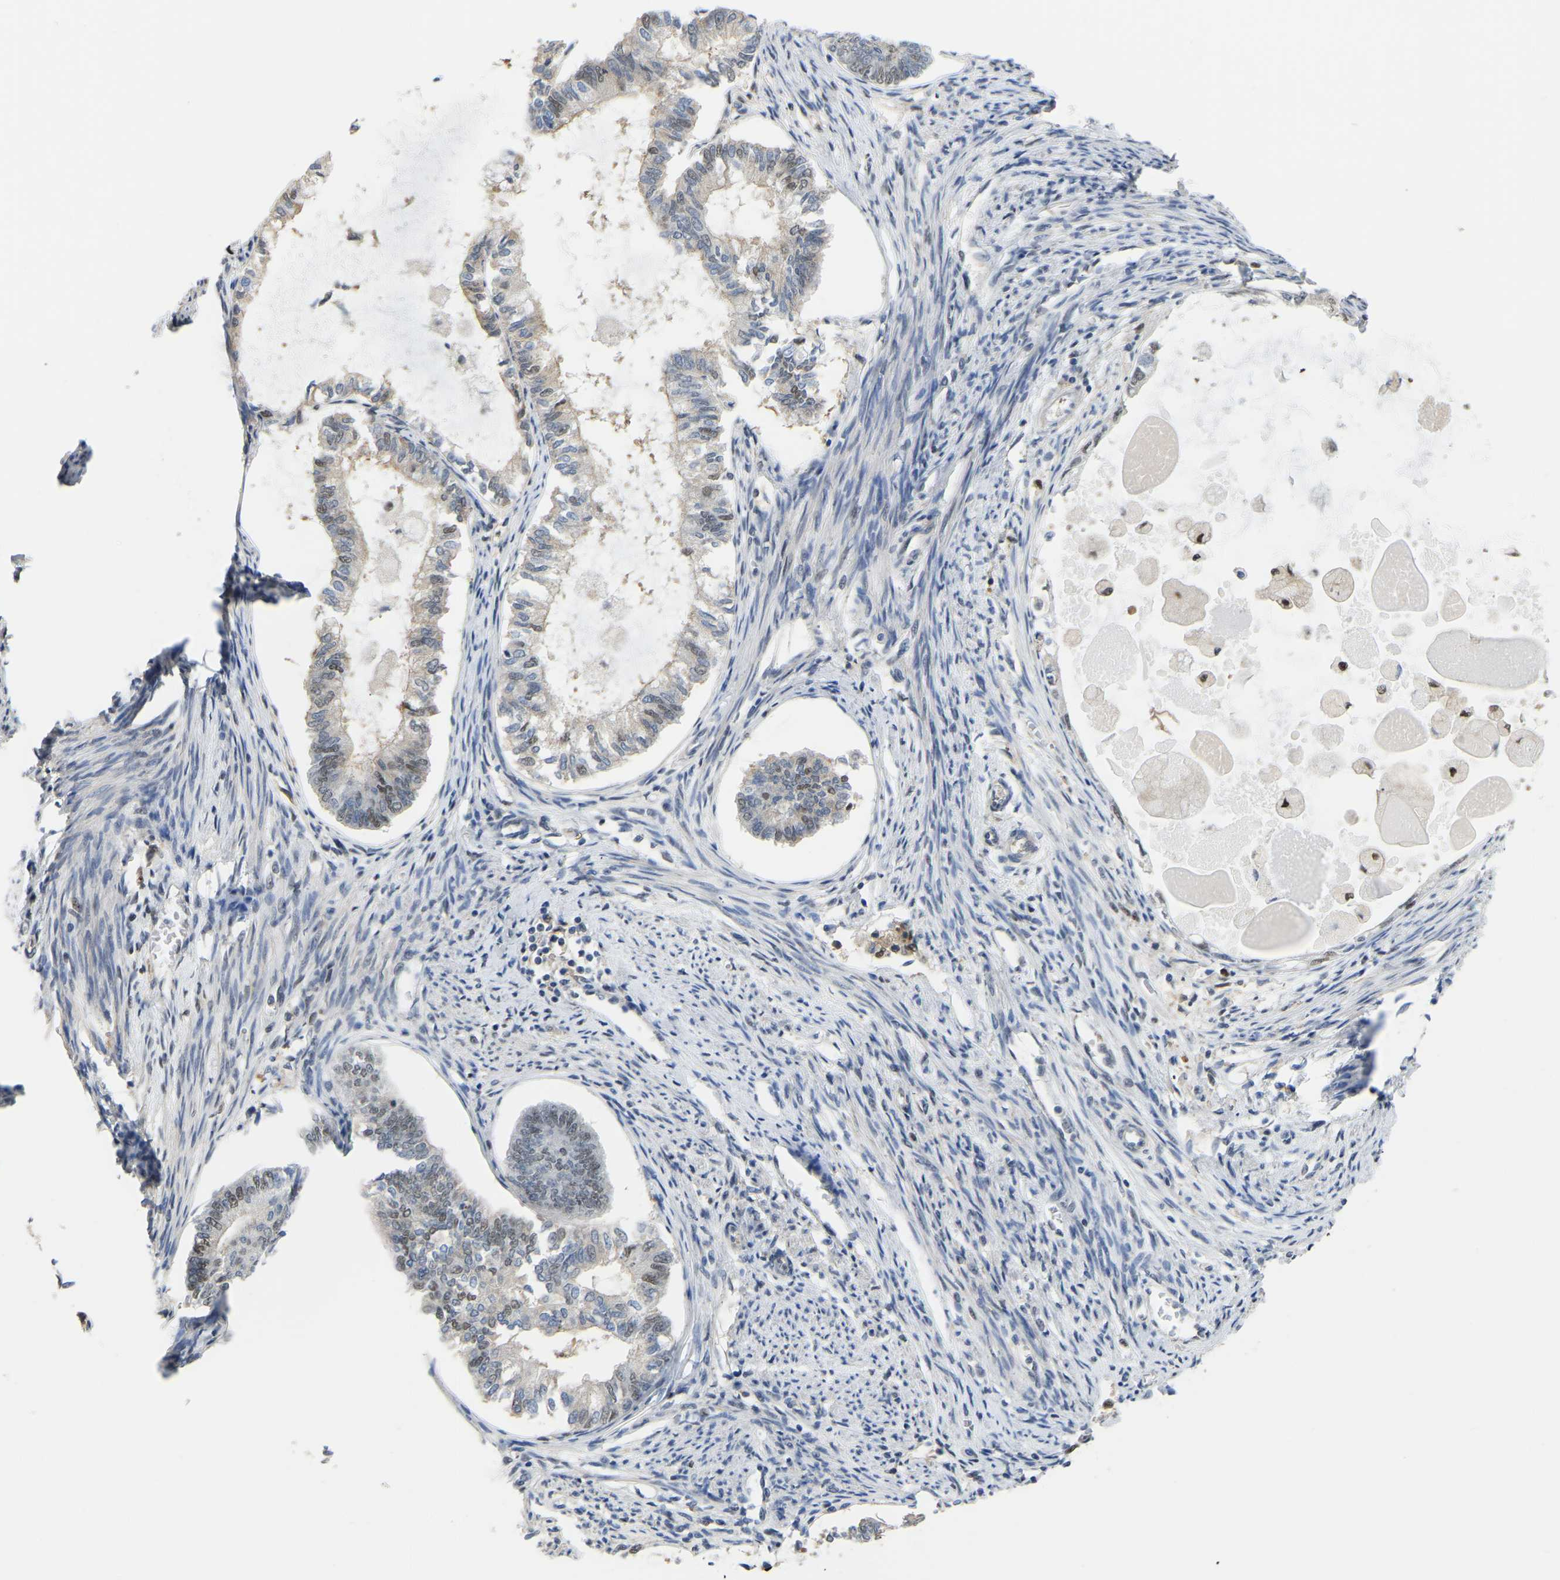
{"staining": {"intensity": "weak", "quantity": "<25%", "location": "nuclear"}, "tissue": "endometrial cancer", "cell_type": "Tumor cells", "image_type": "cancer", "snomed": [{"axis": "morphology", "description": "Adenocarcinoma, NOS"}, {"axis": "topography", "description": "Endometrium"}], "caption": "This is an immunohistochemistry histopathology image of human endometrial adenocarcinoma. There is no expression in tumor cells.", "gene": "KLRG2", "patient": {"sex": "female", "age": 86}}